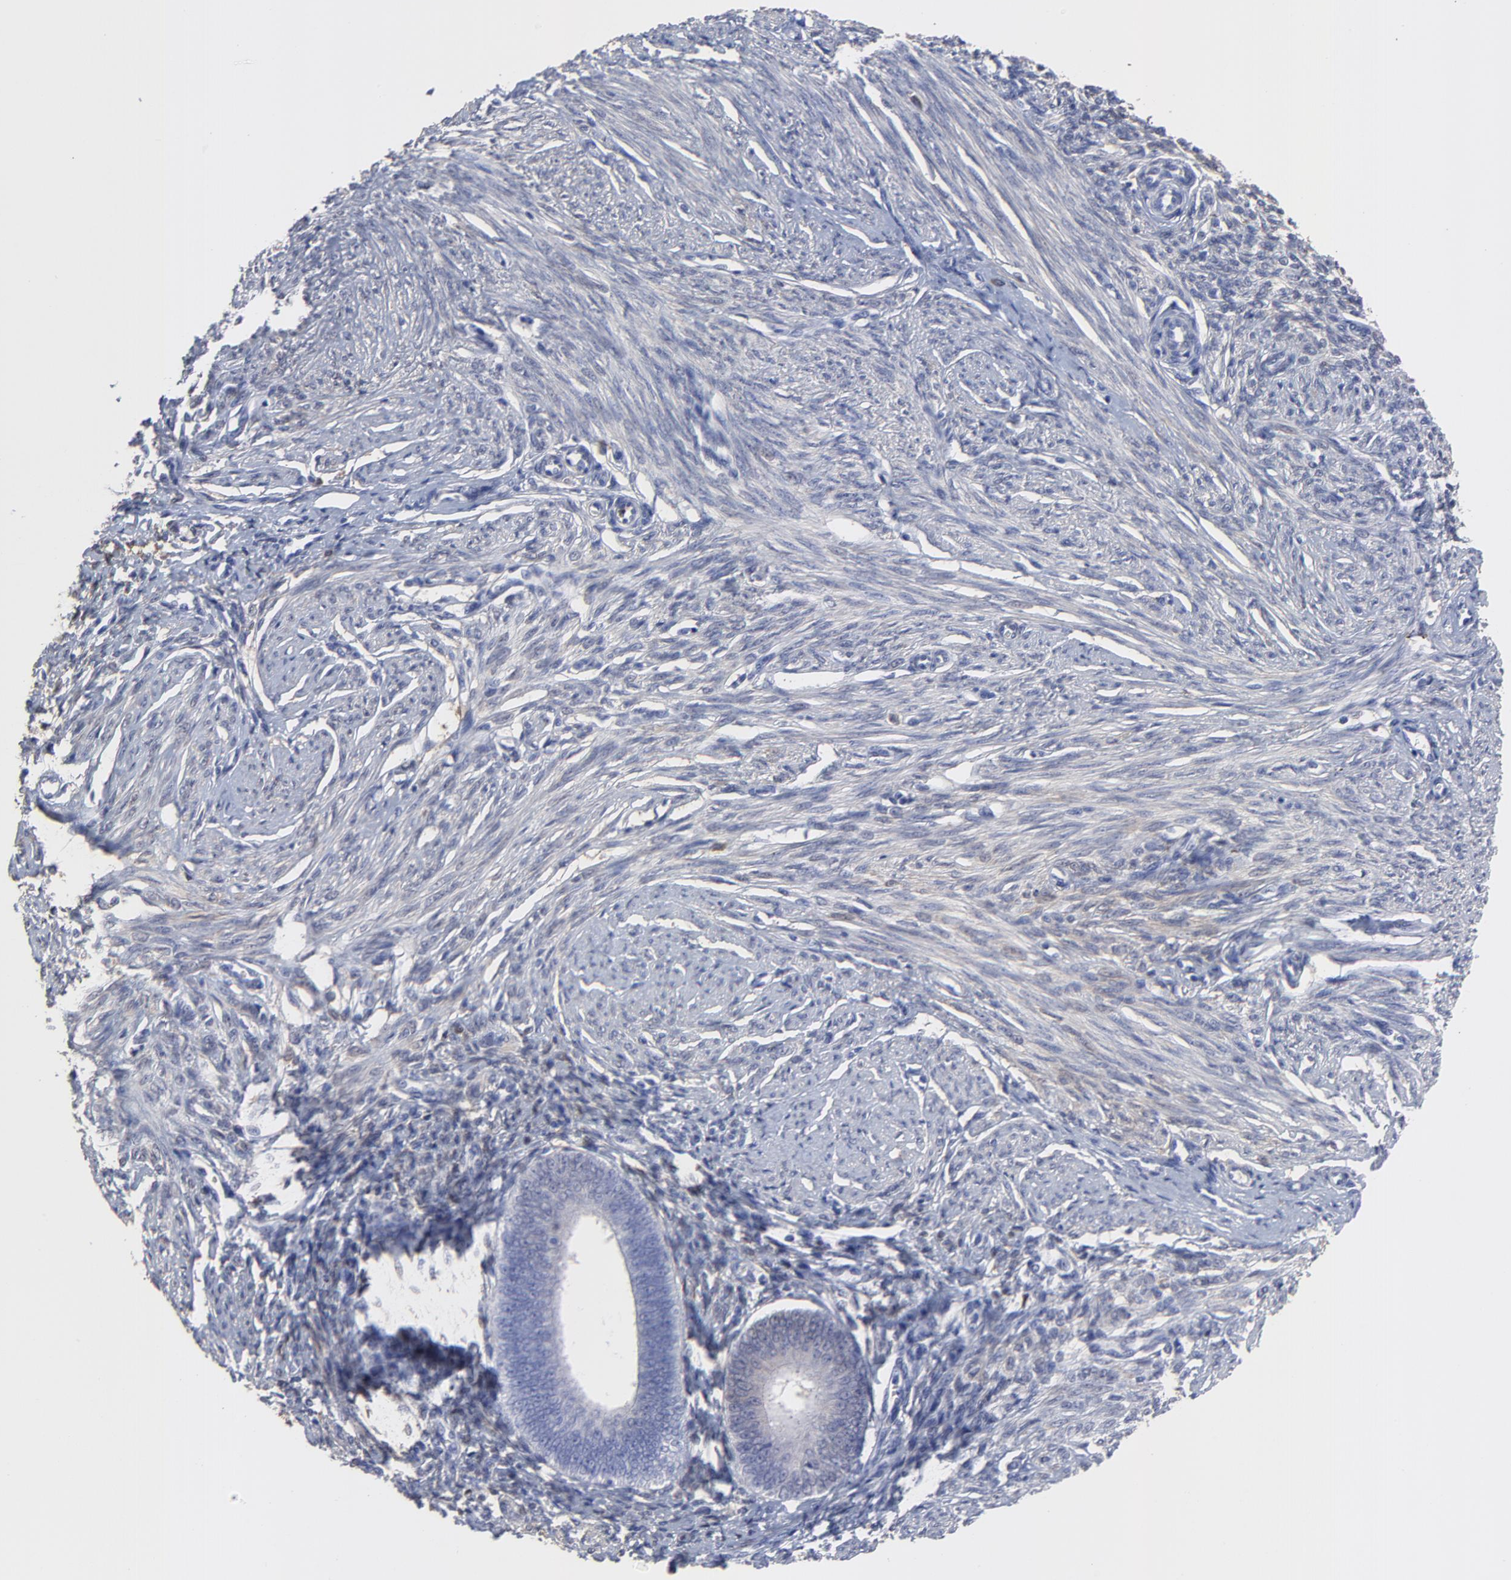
{"staining": {"intensity": "negative", "quantity": "none", "location": "none"}, "tissue": "endometrial cancer", "cell_type": "Tumor cells", "image_type": "cancer", "snomed": [{"axis": "morphology", "description": "Adenocarcinoma, NOS"}, {"axis": "topography", "description": "Endometrium"}], "caption": "Protein analysis of endometrial adenocarcinoma demonstrates no significant positivity in tumor cells. The staining is performed using DAB (3,3'-diaminobenzidine) brown chromogen with nuclei counter-stained in using hematoxylin.", "gene": "SMARCA1", "patient": {"sex": "female", "age": 63}}